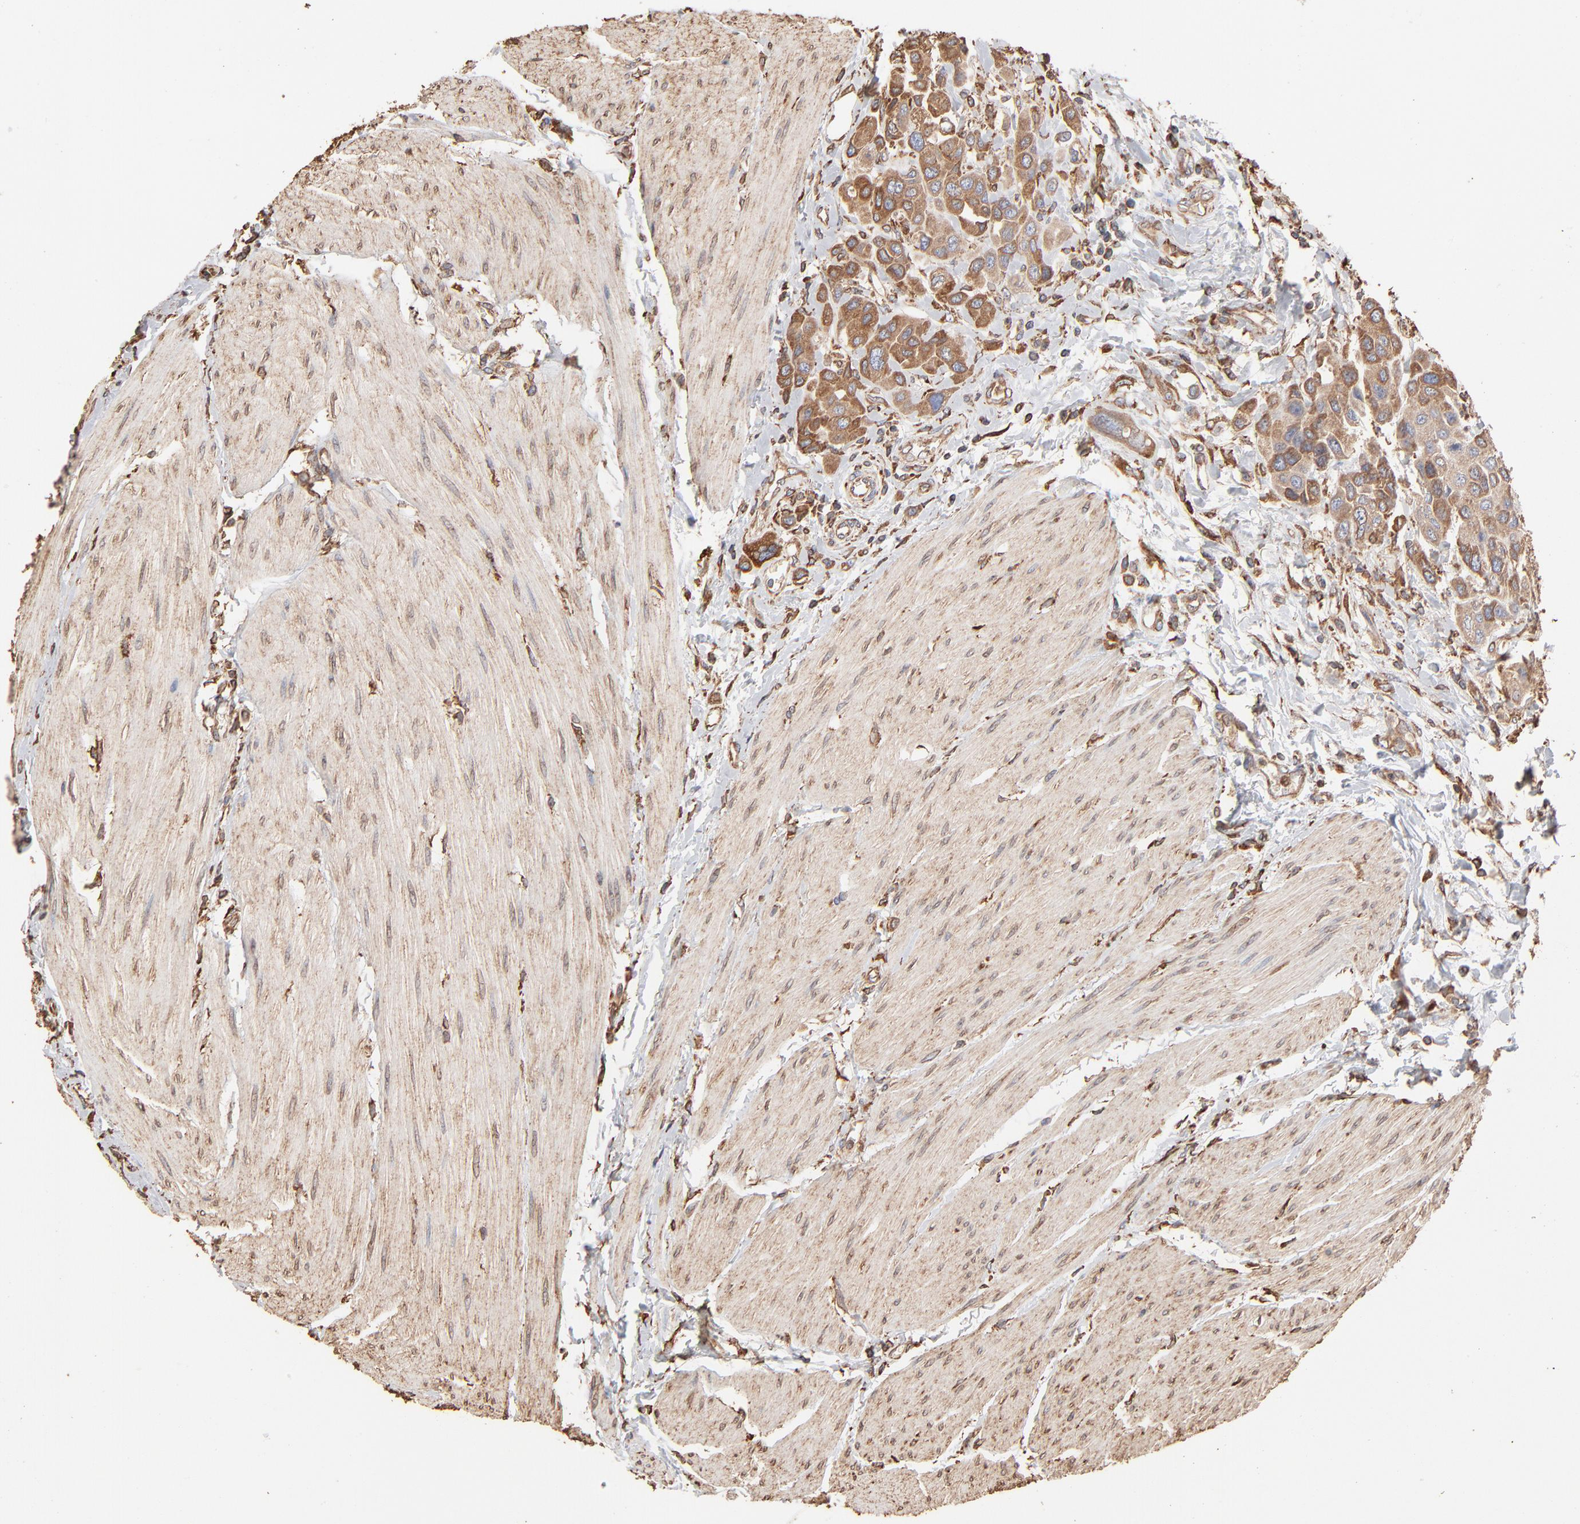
{"staining": {"intensity": "moderate", "quantity": ">75%", "location": "cytoplasmic/membranous"}, "tissue": "urothelial cancer", "cell_type": "Tumor cells", "image_type": "cancer", "snomed": [{"axis": "morphology", "description": "Urothelial carcinoma, High grade"}, {"axis": "topography", "description": "Urinary bladder"}], "caption": "This is an image of immunohistochemistry (IHC) staining of urothelial cancer, which shows moderate positivity in the cytoplasmic/membranous of tumor cells.", "gene": "PDIA3", "patient": {"sex": "male", "age": 50}}